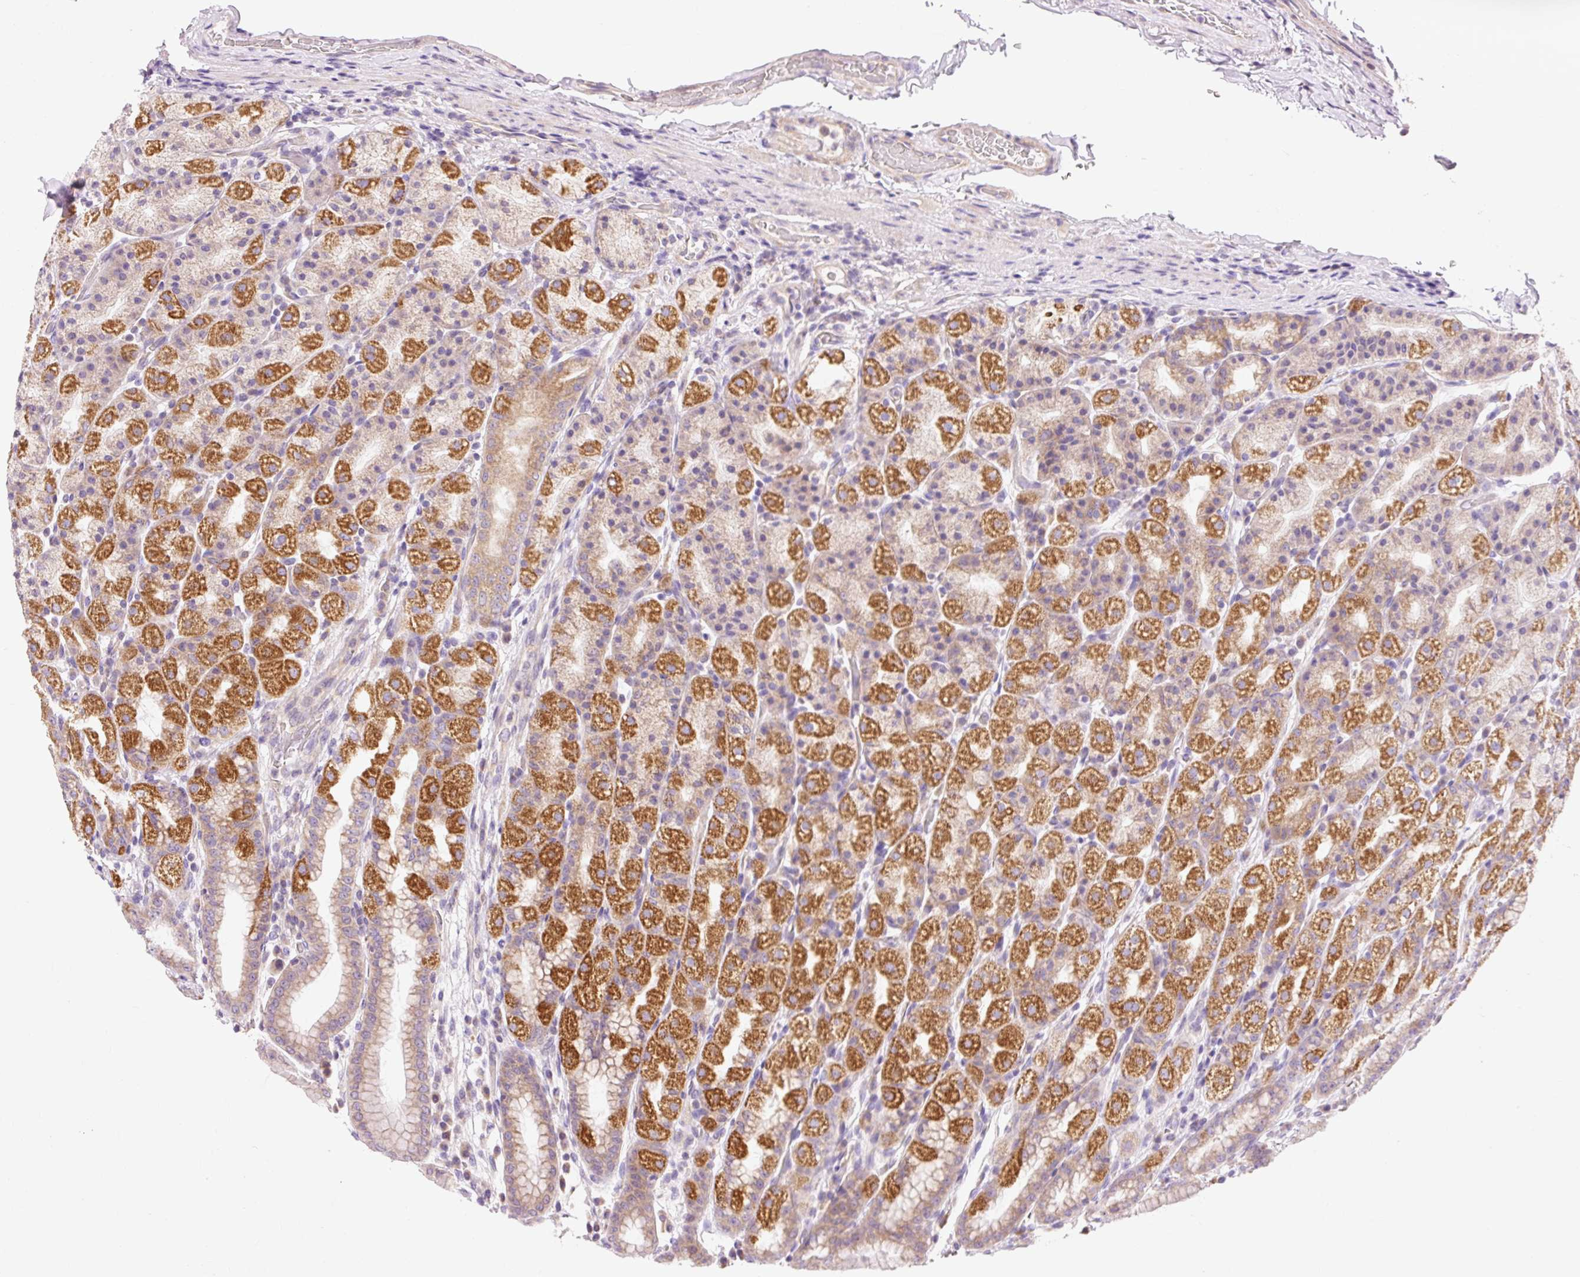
{"staining": {"intensity": "strong", "quantity": "25%-75%", "location": "cytoplasmic/membranous"}, "tissue": "stomach", "cell_type": "Glandular cells", "image_type": "normal", "snomed": [{"axis": "morphology", "description": "Normal tissue, NOS"}, {"axis": "topography", "description": "Stomach, upper"}, {"axis": "topography", "description": "Stomach"}], "caption": "The histopathology image shows staining of unremarkable stomach, revealing strong cytoplasmic/membranous protein positivity (brown color) within glandular cells. The staining was performed using DAB (3,3'-diaminobenzidine), with brown indicating positive protein expression. Nuclei are stained blue with hematoxylin.", "gene": "IMMT", "patient": {"sex": "male", "age": 68}}